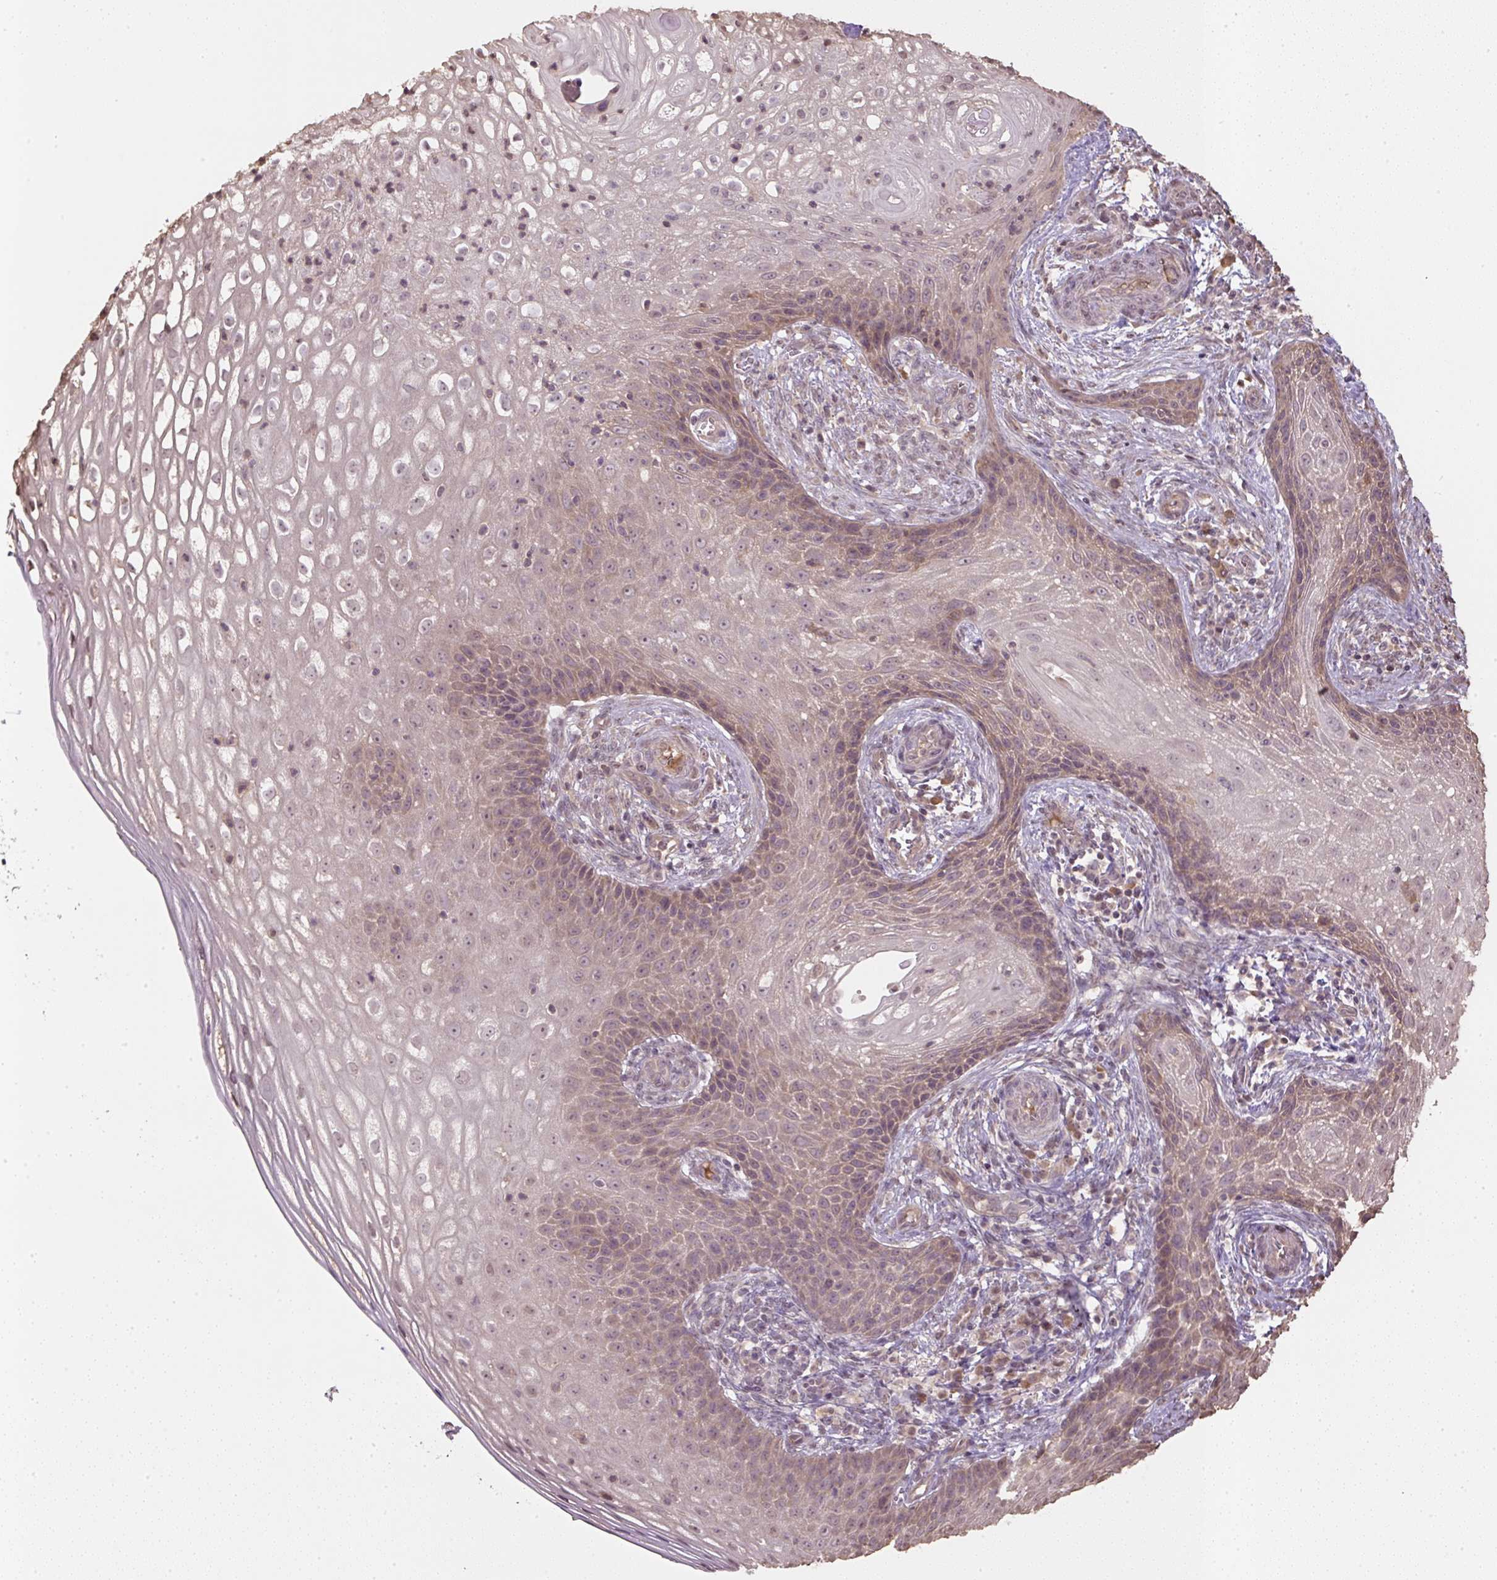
{"staining": {"intensity": "weak", "quantity": "25%-75%", "location": "cytoplasmic/membranous,nuclear"}, "tissue": "cervical cancer", "cell_type": "Tumor cells", "image_type": "cancer", "snomed": [{"axis": "morphology", "description": "Squamous cell carcinoma, NOS"}, {"axis": "topography", "description": "Cervix"}], "caption": "This is a histology image of immunohistochemistry (IHC) staining of cervical cancer, which shows weak staining in the cytoplasmic/membranous and nuclear of tumor cells.", "gene": "TMEM170B", "patient": {"sex": "female", "age": 30}}